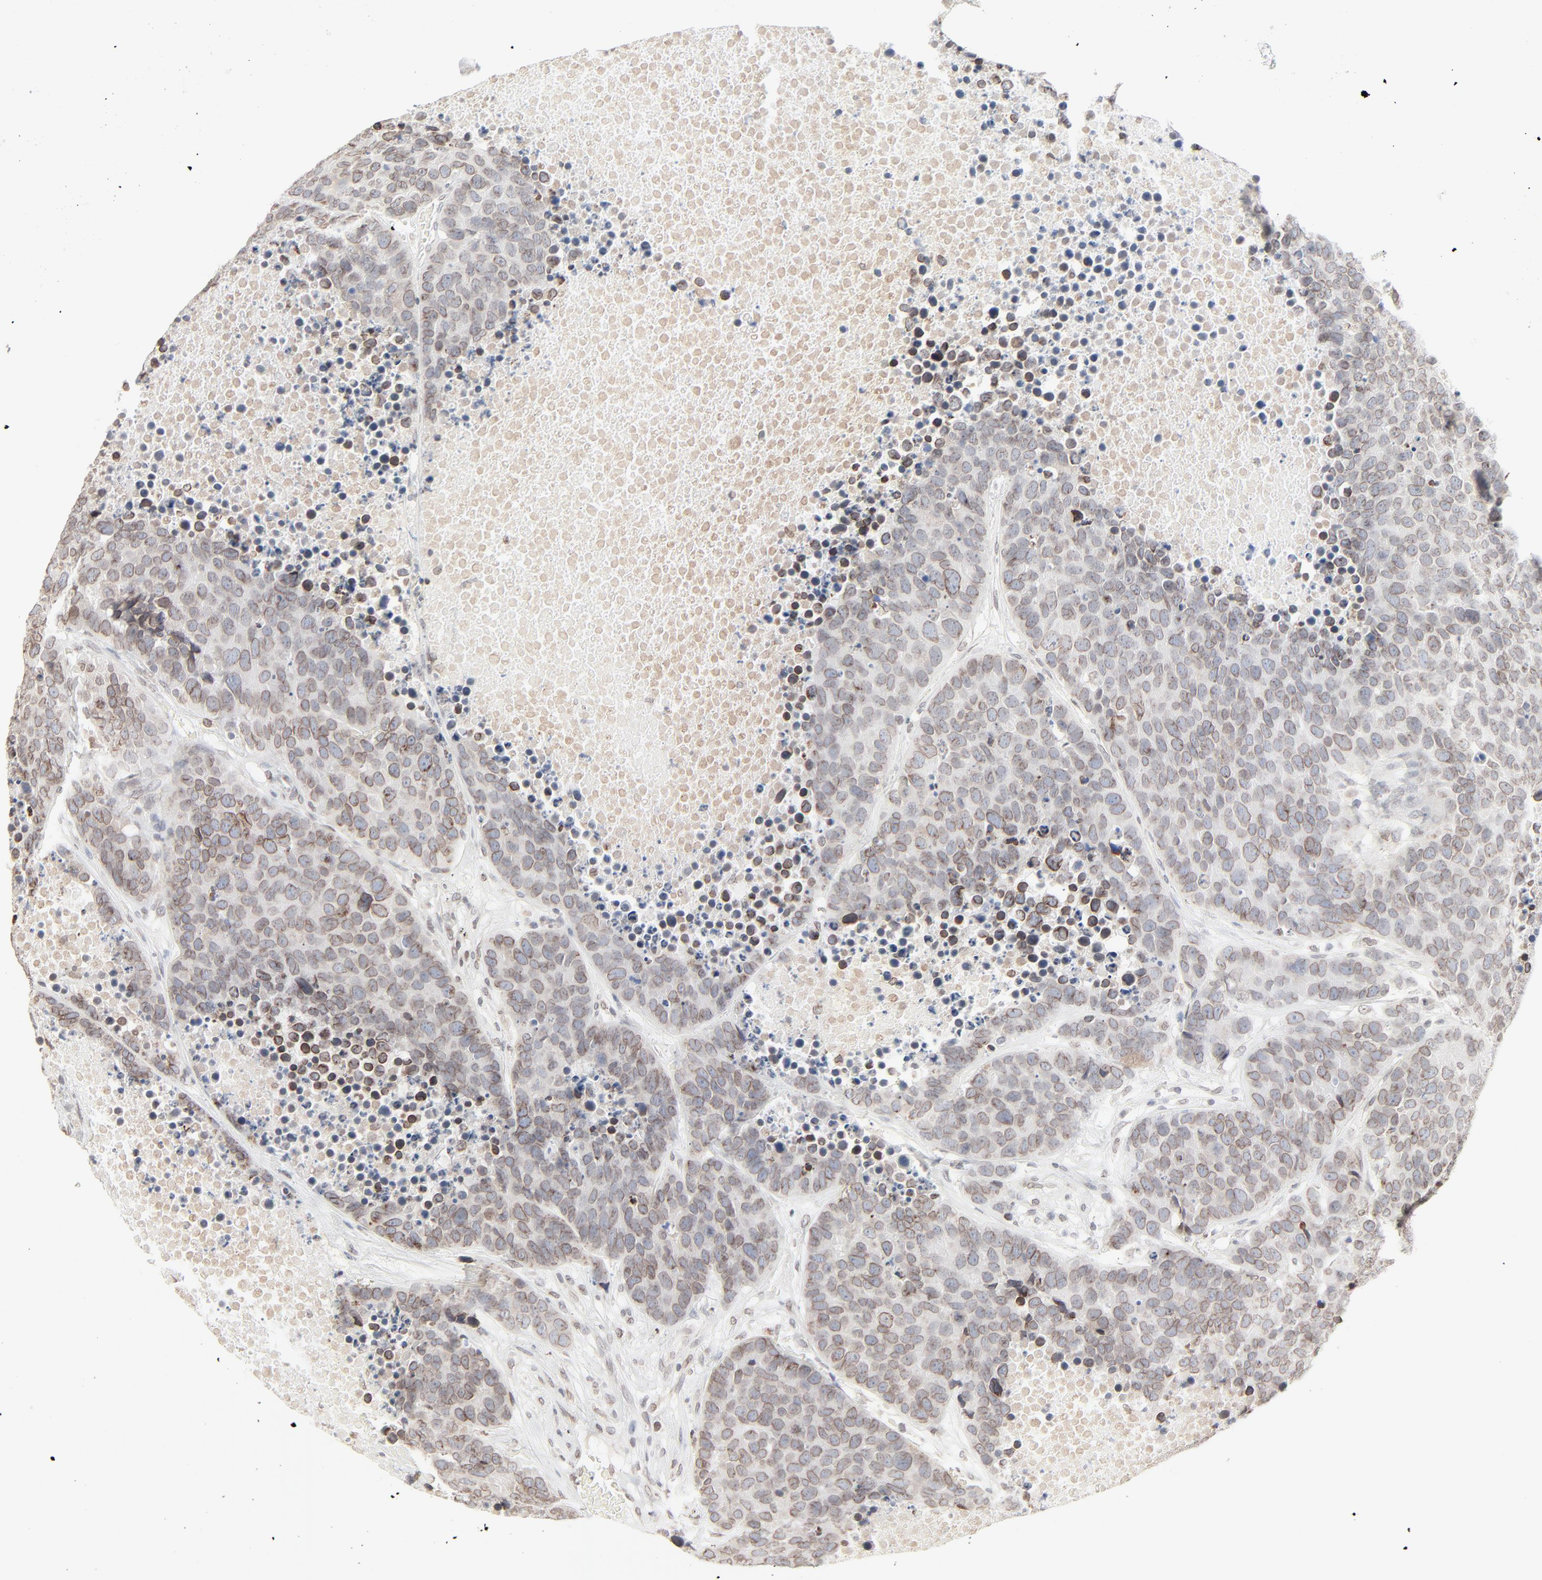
{"staining": {"intensity": "weak", "quantity": ">75%", "location": "cytoplasmic/membranous,nuclear"}, "tissue": "carcinoid", "cell_type": "Tumor cells", "image_type": "cancer", "snomed": [{"axis": "morphology", "description": "Carcinoid, malignant, NOS"}, {"axis": "topography", "description": "Lung"}], "caption": "This histopathology image exhibits carcinoid (malignant) stained with IHC to label a protein in brown. The cytoplasmic/membranous and nuclear of tumor cells show weak positivity for the protein. Nuclei are counter-stained blue.", "gene": "MAD1L1", "patient": {"sex": "male", "age": 60}}